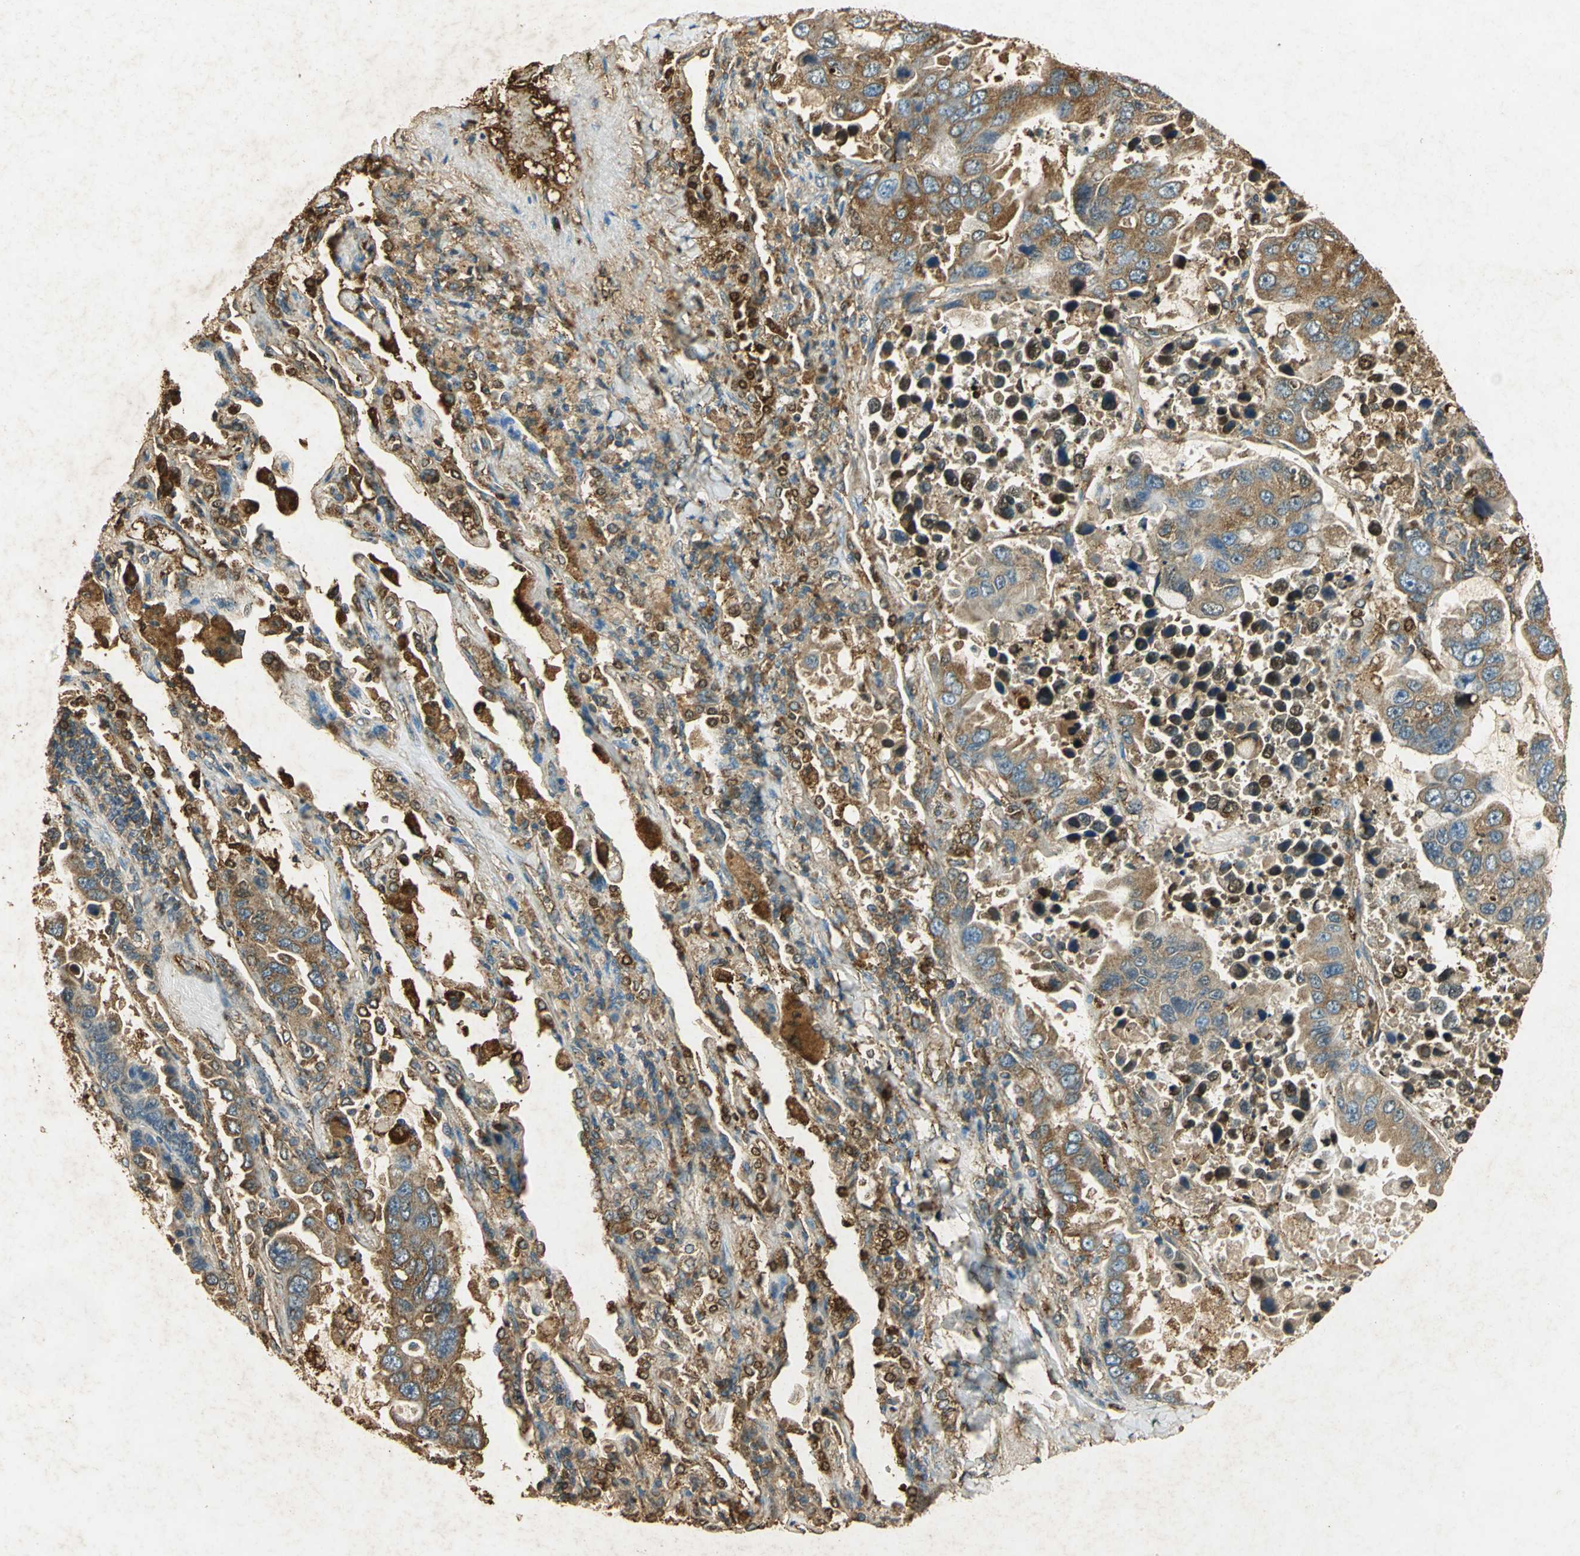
{"staining": {"intensity": "moderate", "quantity": ">75%", "location": "cytoplasmic/membranous"}, "tissue": "lung cancer", "cell_type": "Tumor cells", "image_type": "cancer", "snomed": [{"axis": "morphology", "description": "Adenocarcinoma, NOS"}, {"axis": "topography", "description": "Lung"}], "caption": "There is medium levels of moderate cytoplasmic/membranous expression in tumor cells of adenocarcinoma (lung), as demonstrated by immunohistochemical staining (brown color).", "gene": "ANXA4", "patient": {"sex": "male", "age": 64}}